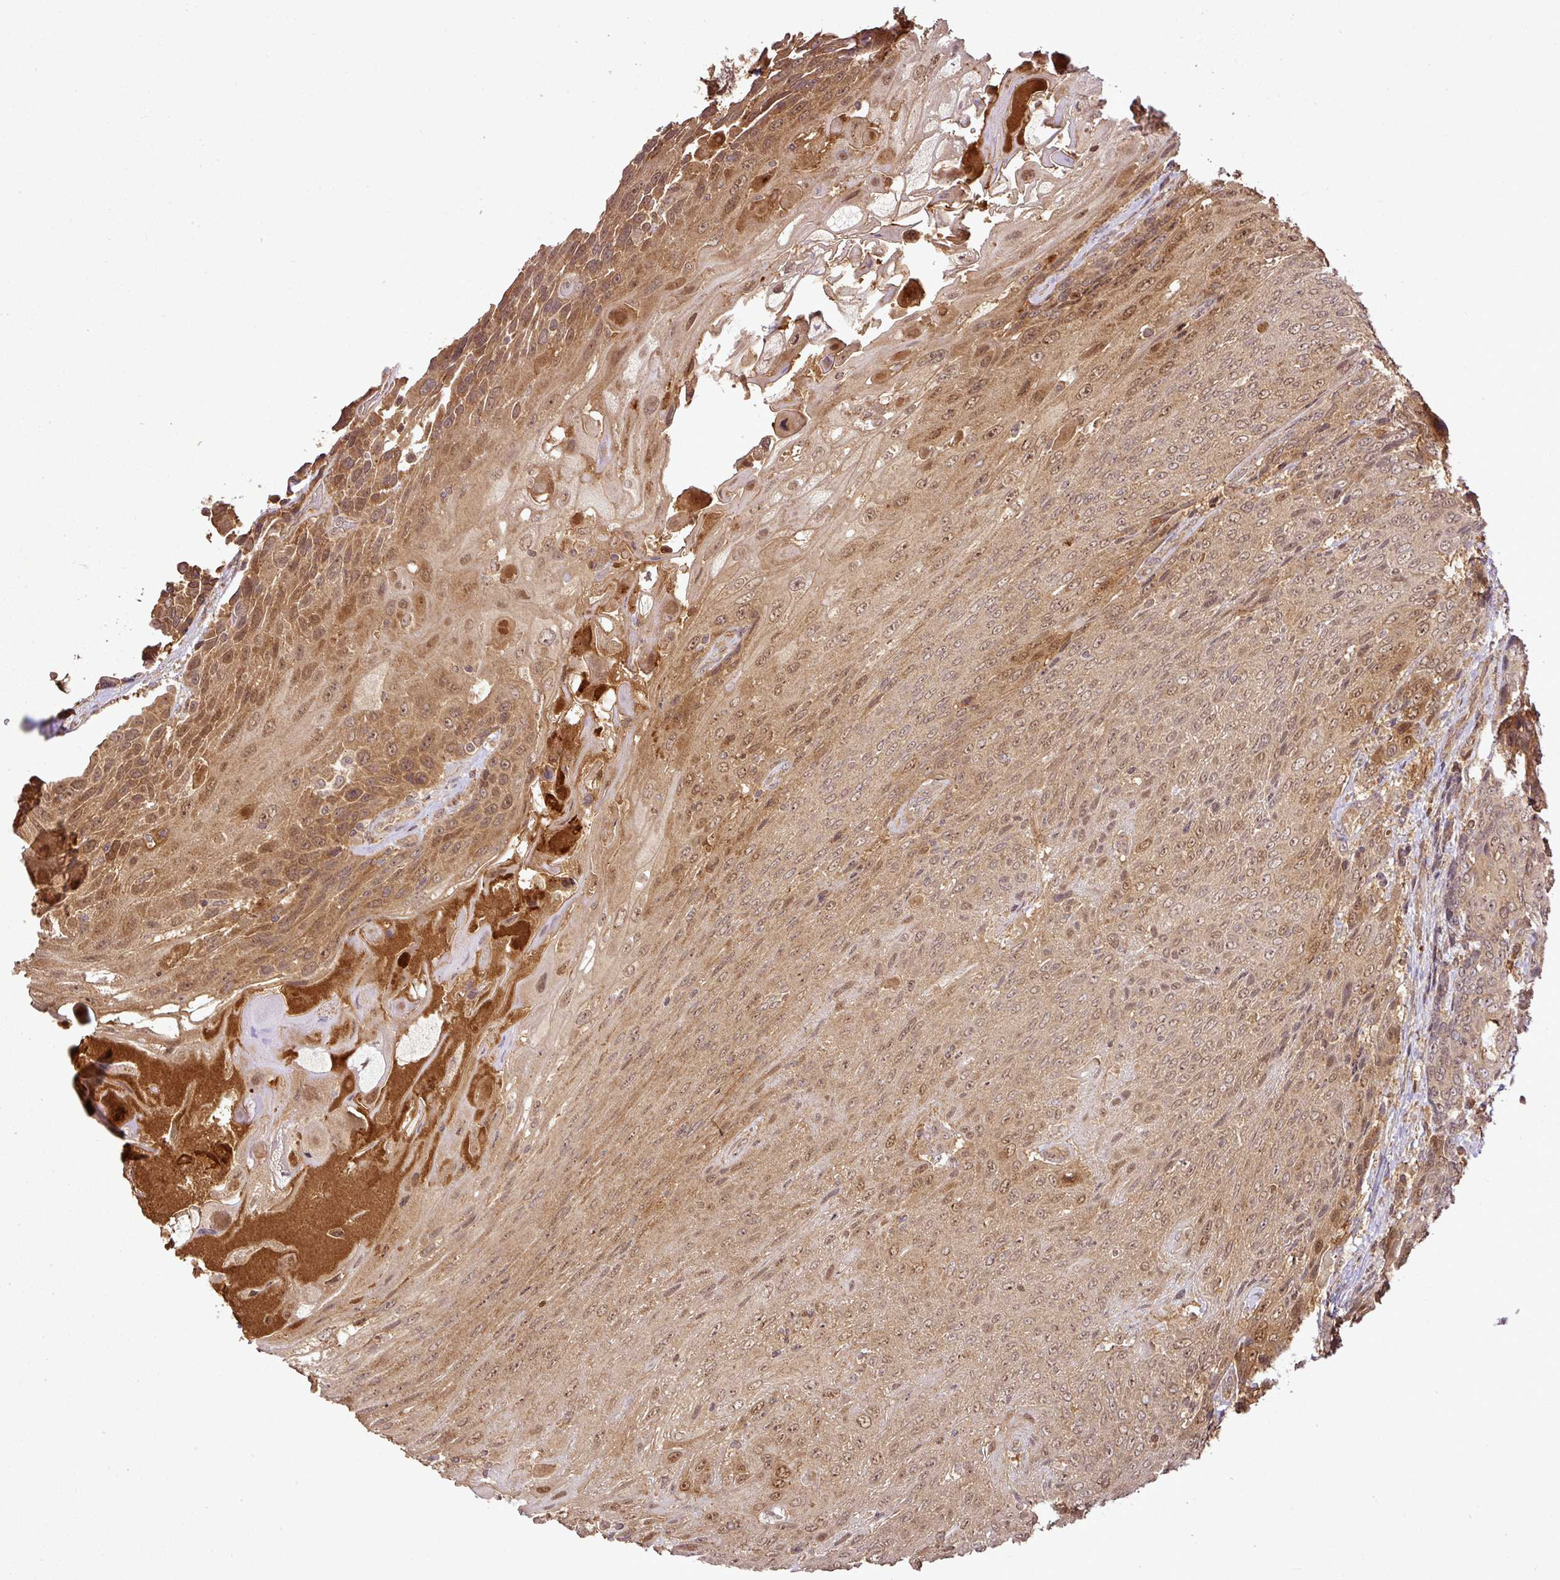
{"staining": {"intensity": "moderate", "quantity": ">75%", "location": "cytoplasmic/membranous,nuclear"}, "tissue": "urothelial cancer", "cell_type": "Tumor cells", "image_type": "cancer", "snomed": [{"axis": "morphology", "description": "Urothelial carcinoma, High grade"}, {"axis": "topography", "description": "Urinary bladder"}], "caption": "Immunohistochemistry (IHC) of human urothelial cancer shows medium levels of moderate cytoplasmic/membranous and nuclear staining in about >75% of tumor cells. Immunohistochemistry stains the protein of interest in brown and the nuclei are stained blue.", "gene": "FAIM", "patient": {"sex": "female", "age": 70}}